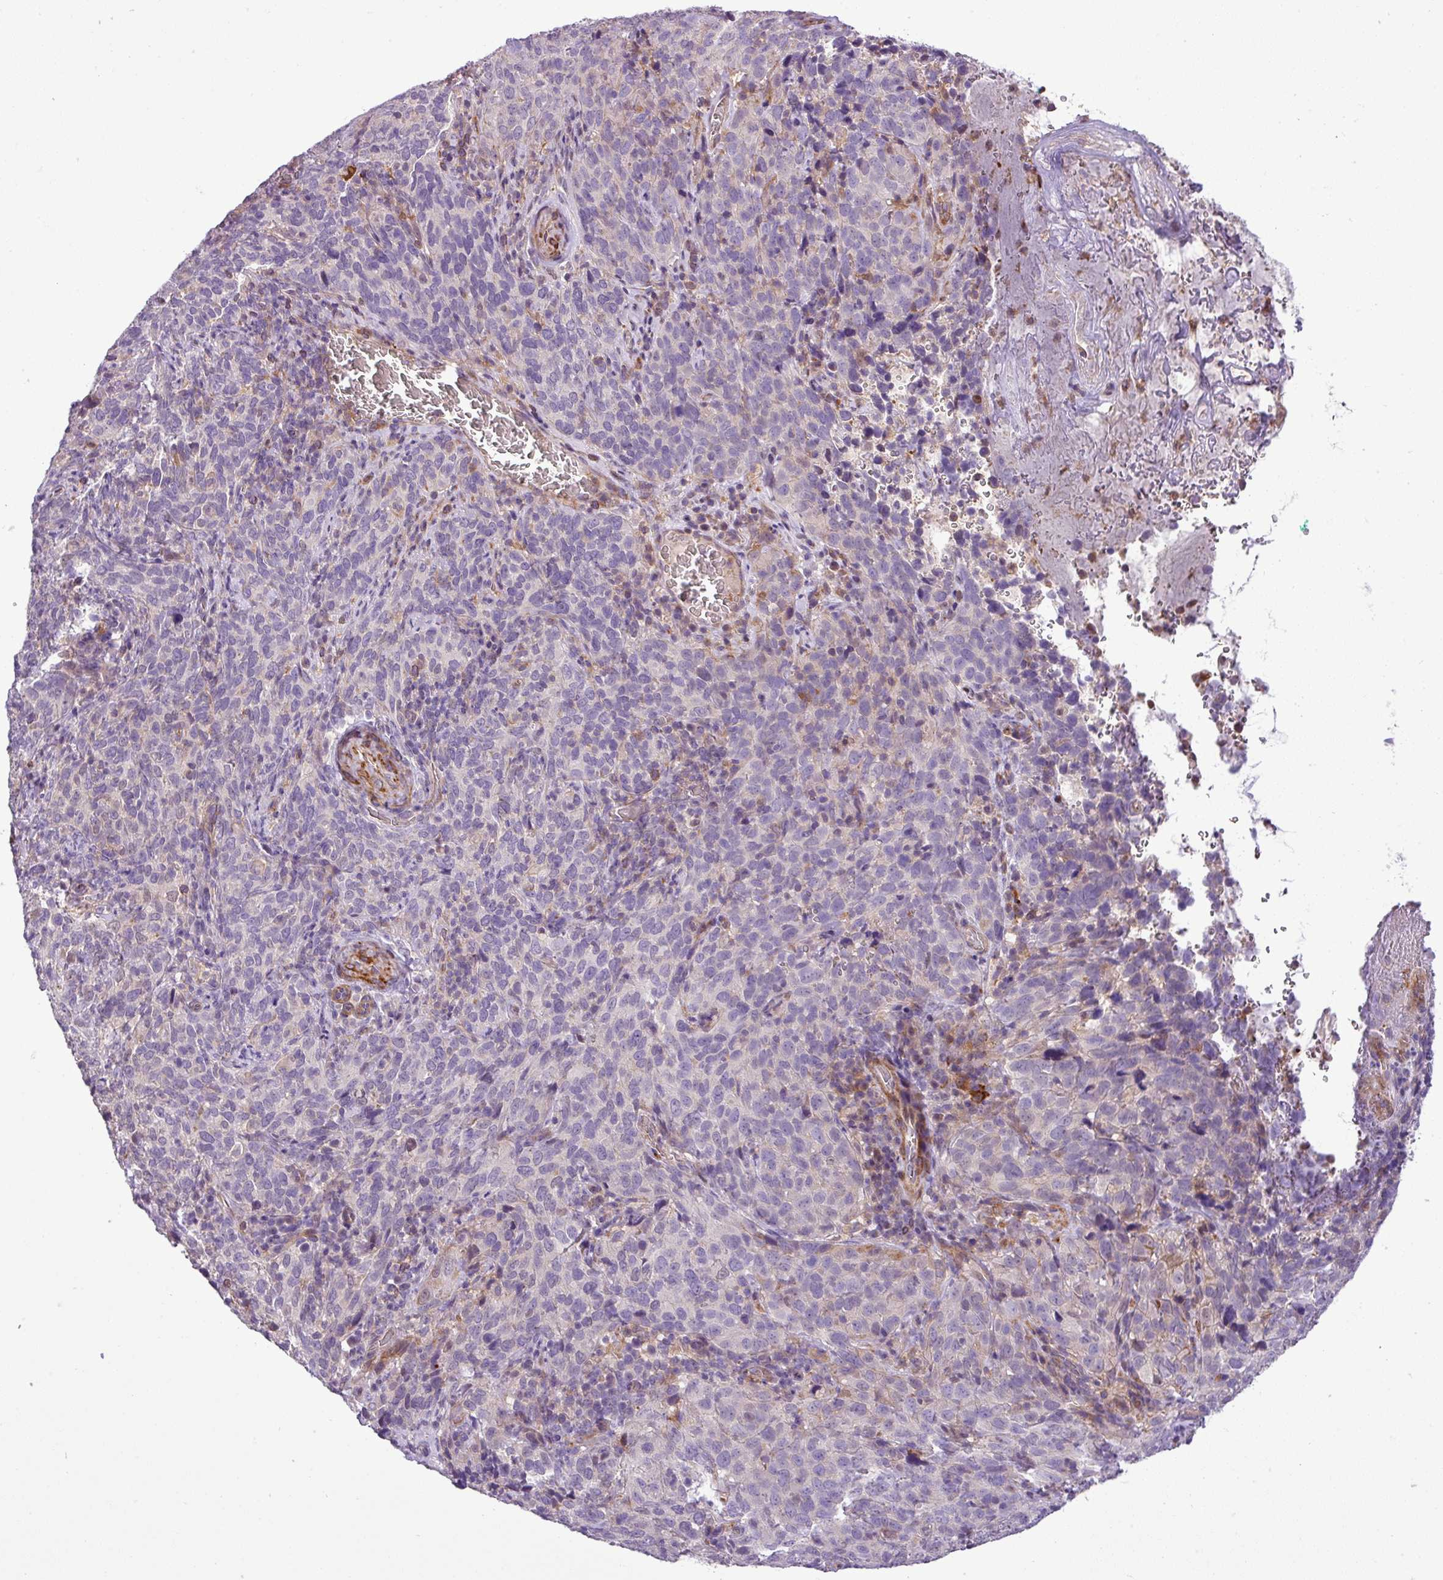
{"staining": {"intensity": "negative", "quantity": "none", "location": "none"}, "tissue": "cervical cancer", "cell_type": "Tumor cells", "image_type": "cancer", "snomed": [{"axis": "morphology", "description": "Squamous cell carcinoma, NOS"}, {"axis": "topography", "description": "Cervix"}], "caption": "An immunohistochemistry image of cervical cancer is shown. There is no staining in tumor cells of cervical cancer.", "gene": "NBEAL2", "patient": {"sex": "female", "age": 51}}